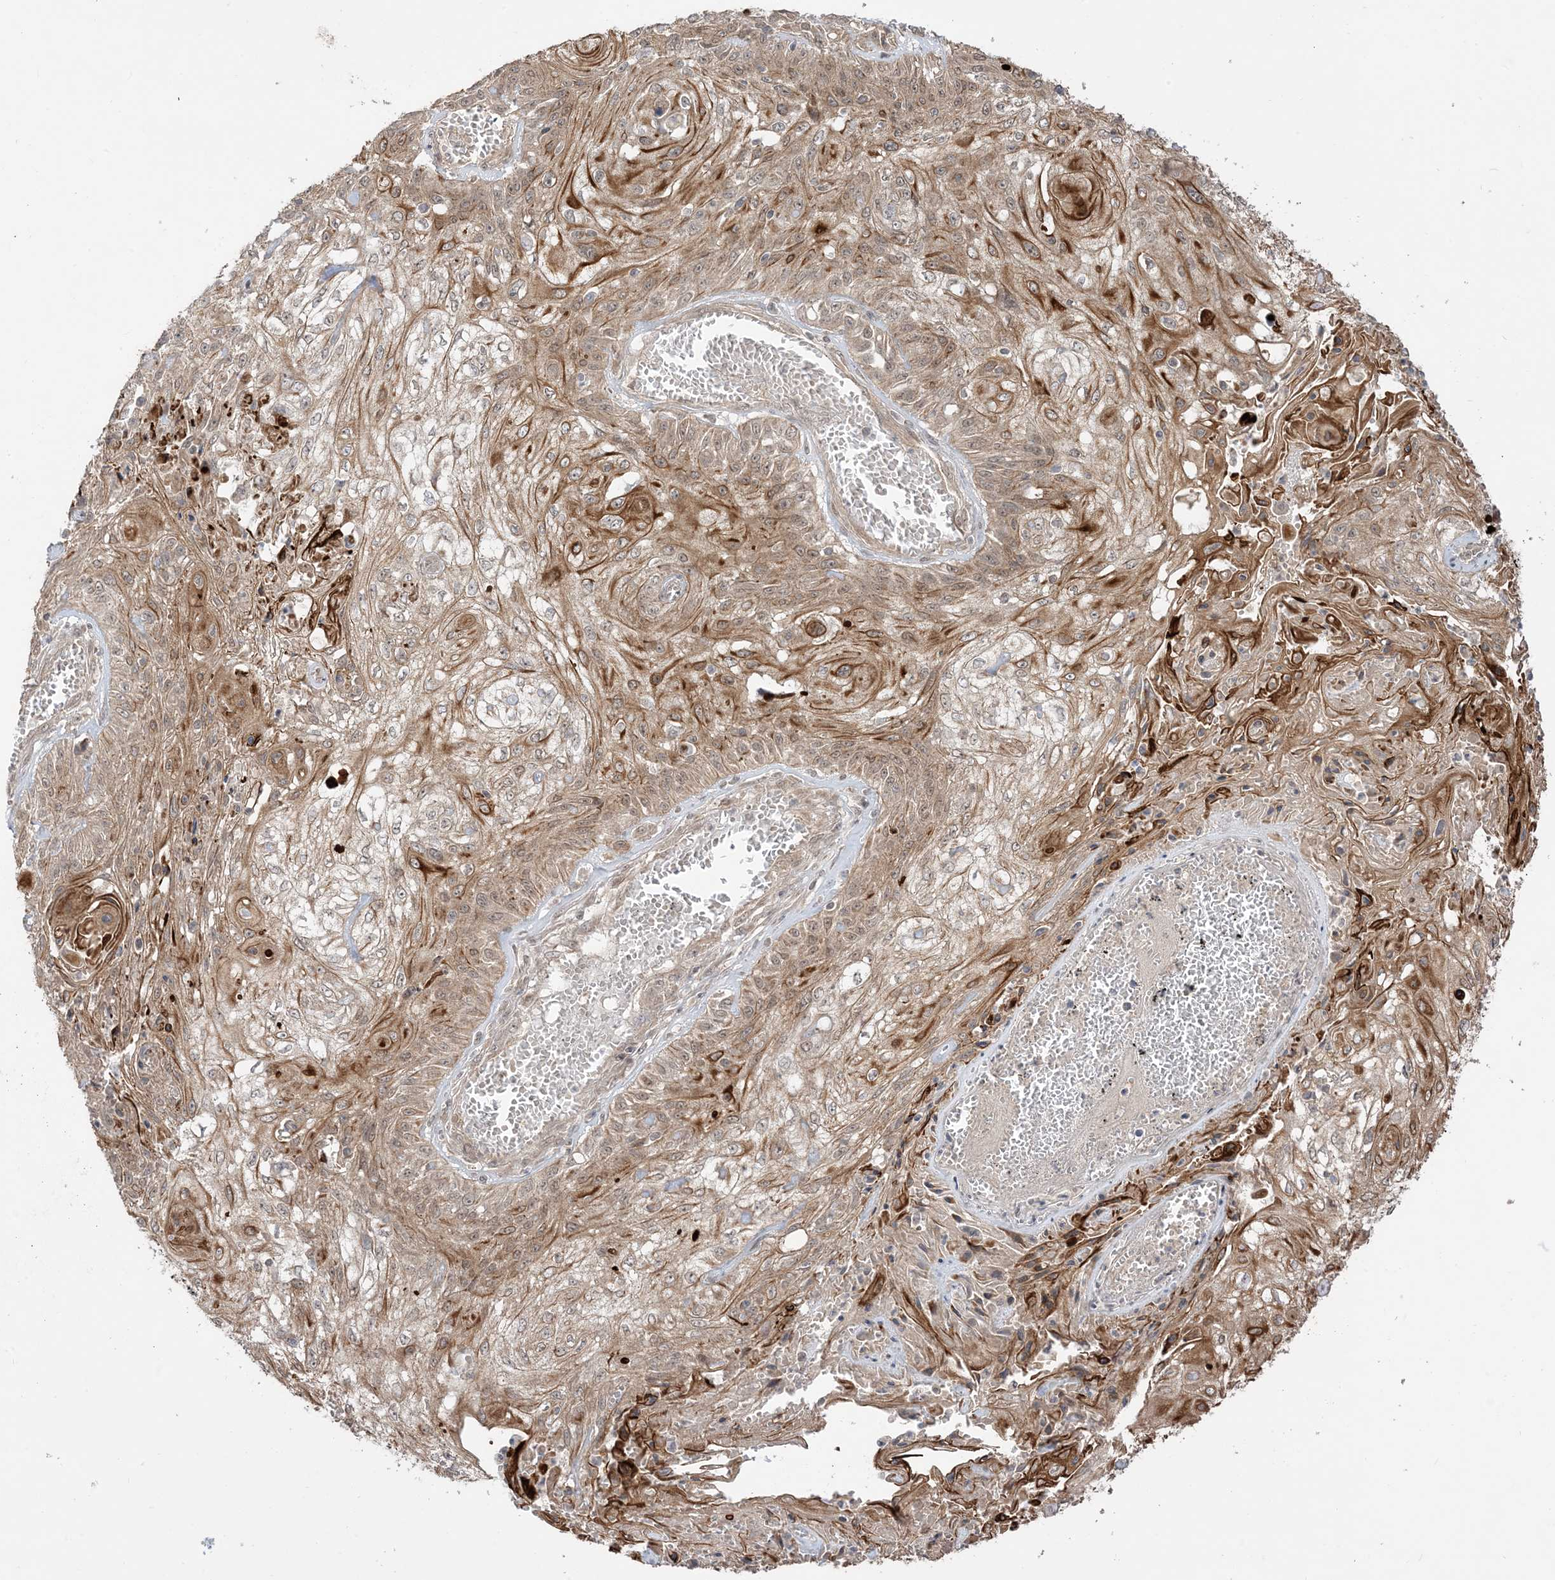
{"staining": {"intensity": "moderate", "quantity": ">75%", "location": "cytoplasmic/membranous,nuclear"}, "tissue": "skin cancer", "cell_type": "Tumor cells", "image_type": "cancer", "snomed": [{"axis": "morphology", "description": "Squamous cell carcinoma, NOS"}, {"axis": "morphology", "description": "Squamous cell carcinoma, metastatic, NOS"}, {"axis": "topography", "description": "Skin"}, {"axis": "topography", "description": "Lymph node"}], "caption": "Skin cancer stained for a protein (brown) displays moderate cytoplasmic/membranous and nuclear positive expression in about >75% of tumor cells.", "gene": "TBCC", "patient": {"sex": "male", "age": 75}}